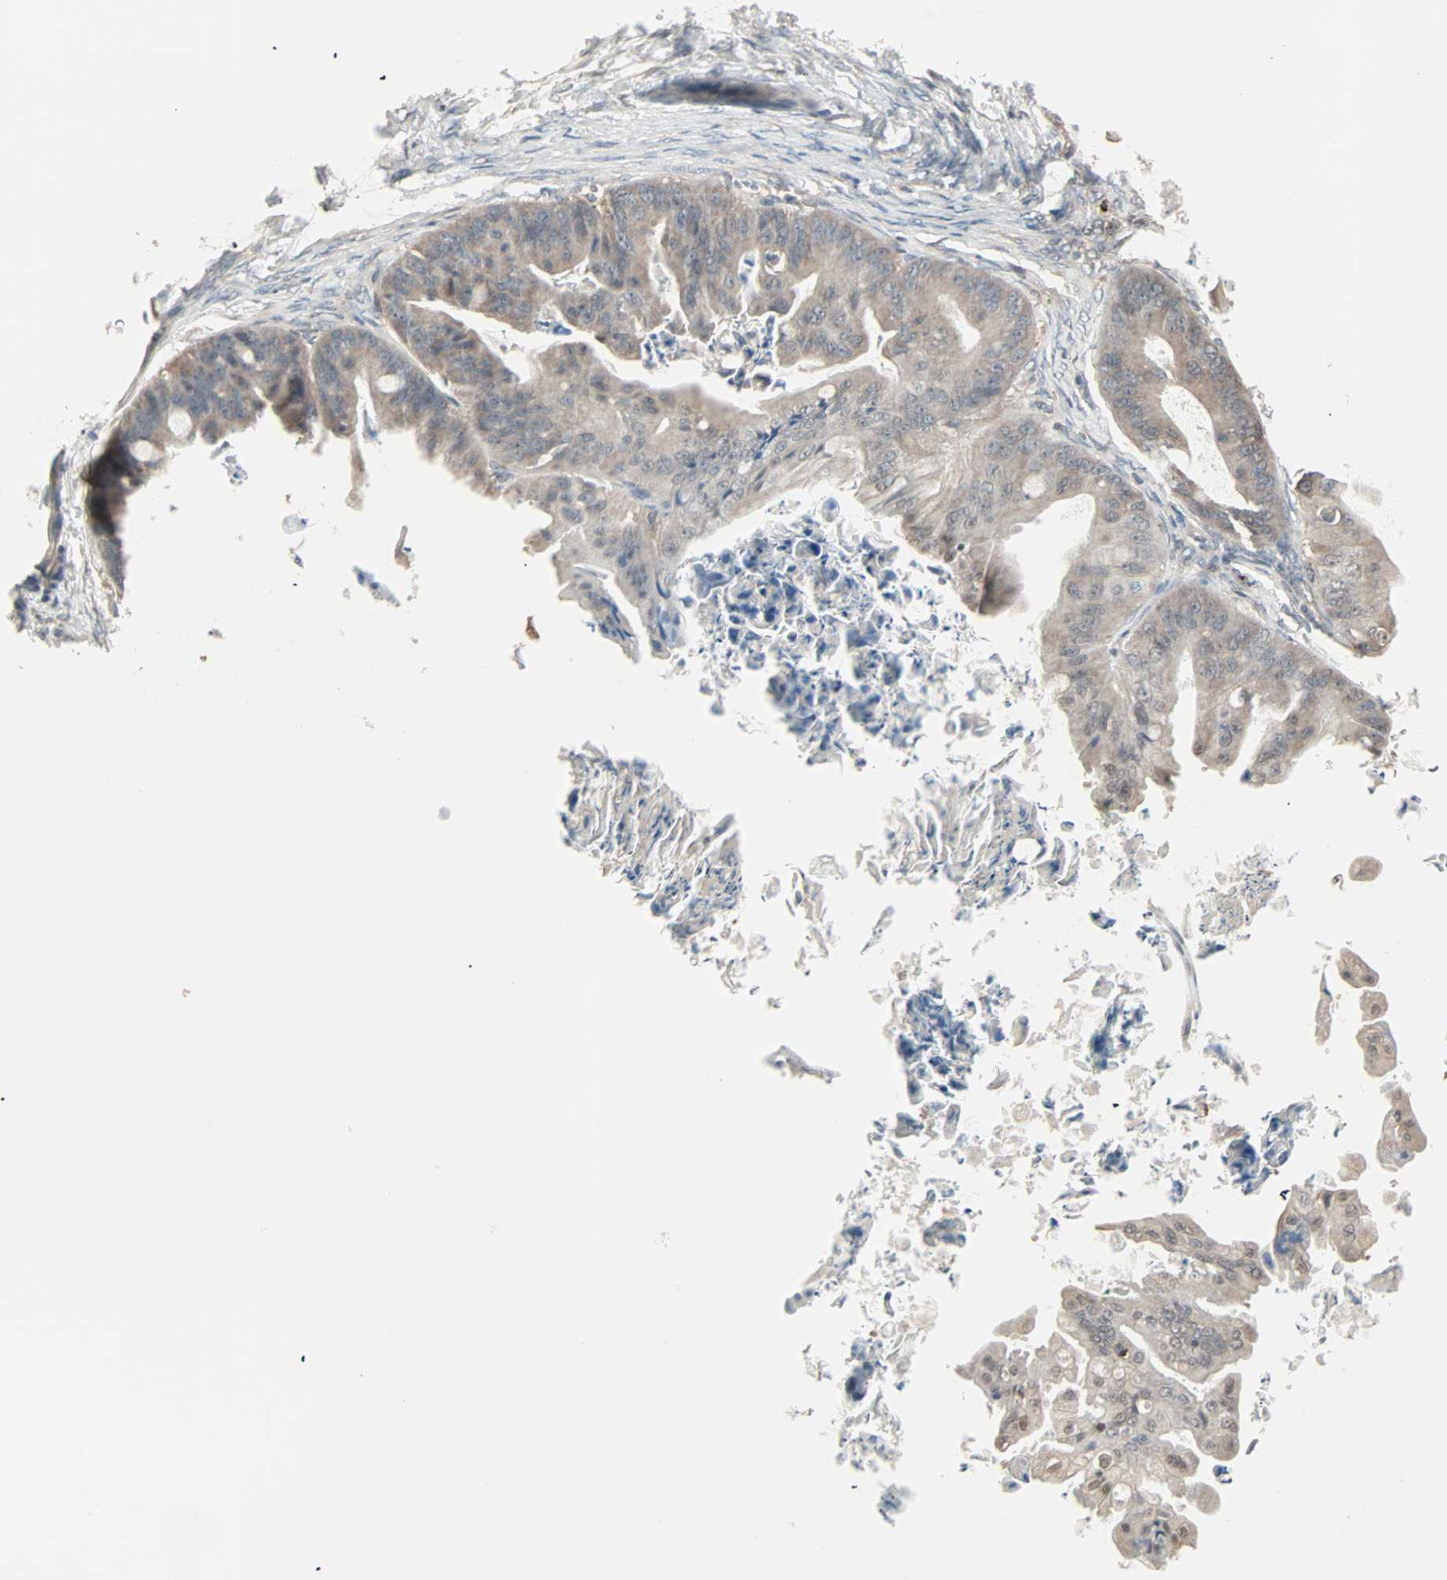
{"staining": {"intensity": "weak", "quantity": ">75%", "location": "cytoplasmic/membranous"}, "tissue": "ovarian cancer", "cell_type": "Tumor cells", "image_type": "cancer", "snomed": [{"axis": "morphology", "description": "Cystadenocarcinoma, mucinous, NOS"}, {"axis": "topography", "description": "Ovary"}], "caption": "Human ovarian mucinous cystadenocarcinoma stained with a brown dye demonstrates weak cytoplasmic/membranous positive staining in about >75% of tumor cells.", "gene": "KDM4A", "patient": {"sex": "female", "age": 37}}